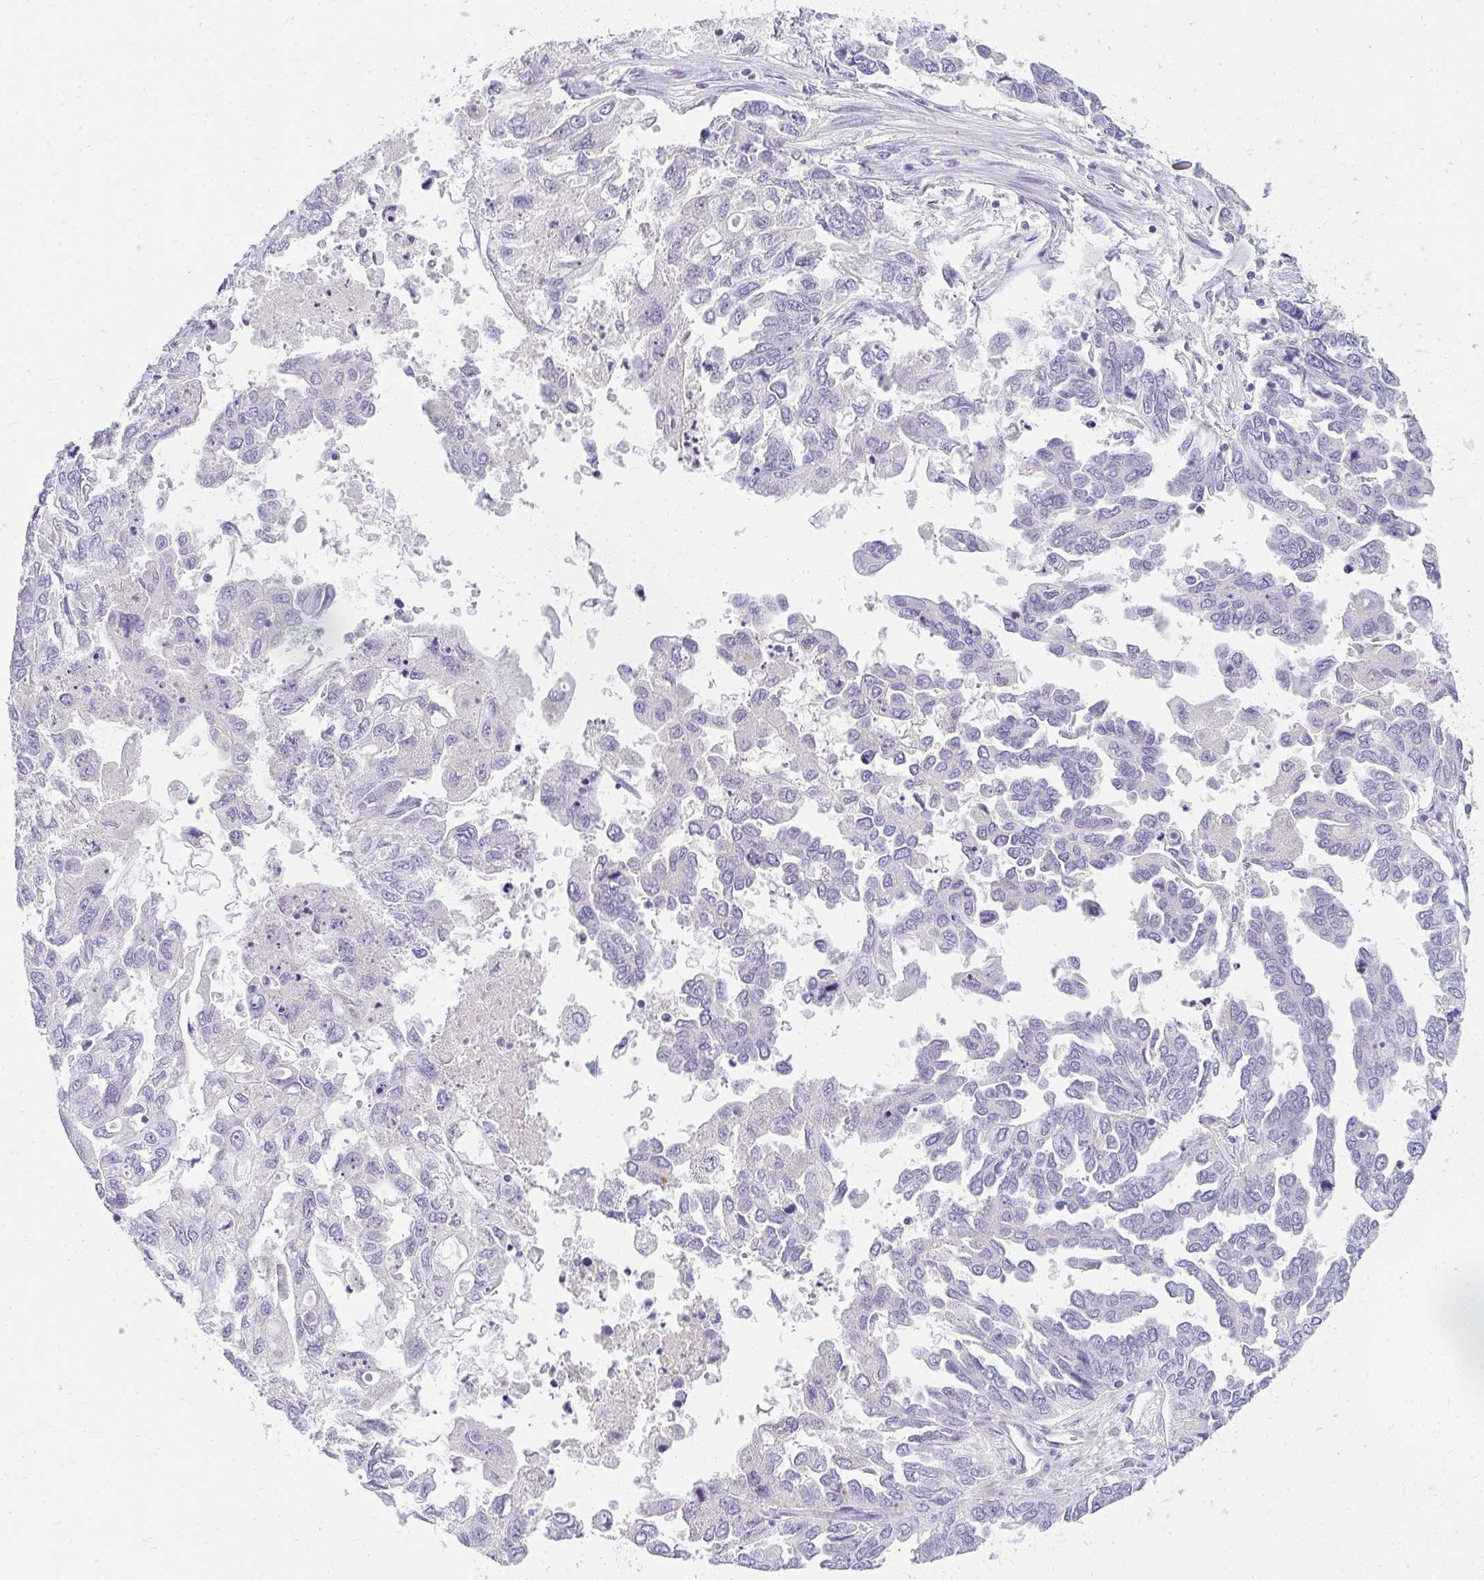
{"staining": {"intensity": "negative", "quantity": "none", "location": "none"}, "tissue": "ovarian cancer", "cell_type": "Tumor cells", "image_type": "cancer", "snomed": [{"axis": "morphology", "description": "Cystadenocarcinoma, serous, NOS"}, {"axis": "topography", "description": "Ovary"}], "caption": "Ovarian cancer was stained to show a protein in brown. There is no significant staining in tumor cells. (DAB (3,3'-diaminobenzidine) IHC visualized using brightfield microscopy, high magnification).", "gene": "PPP1R3G", "patient": {"sex": "female", "age": 53}}